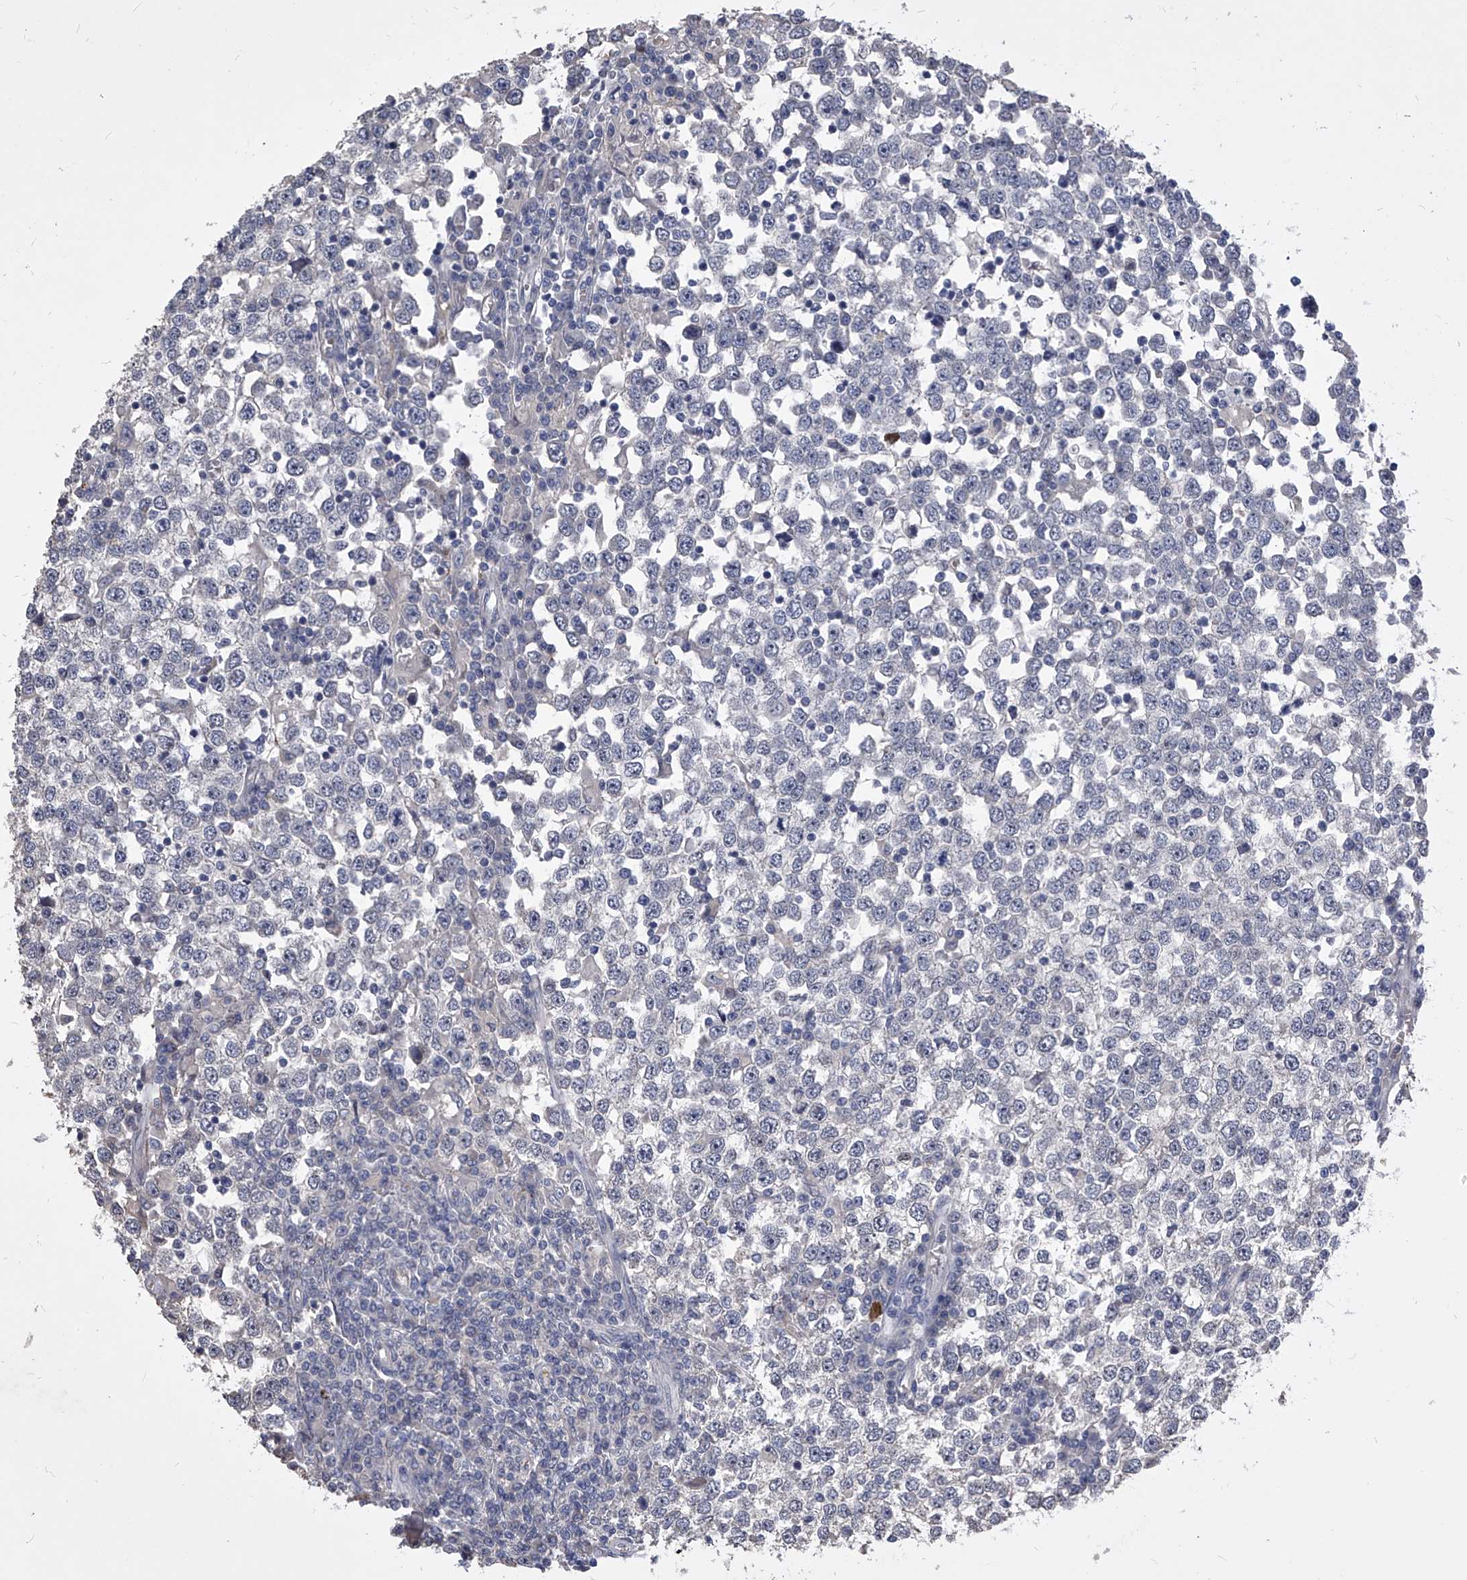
{"staining": {"intensity": "negative", "quantity": "none", "location": "none"}, "tissue": "testis cancer", "cell_type": "Tumor cells", "image_type": "cancer", "snomed": [{"axis": "morphology", "description": "Seminoma, NOS"}, {"axis": "topography", "description": "Testis"}], "caption": "This is a photomicrograph of immunohistochemistry staining of testis cancer, which shows no expression in tumor cells.", "gene": "MDN1", "patient": {"sex": "male", "age": 65}}